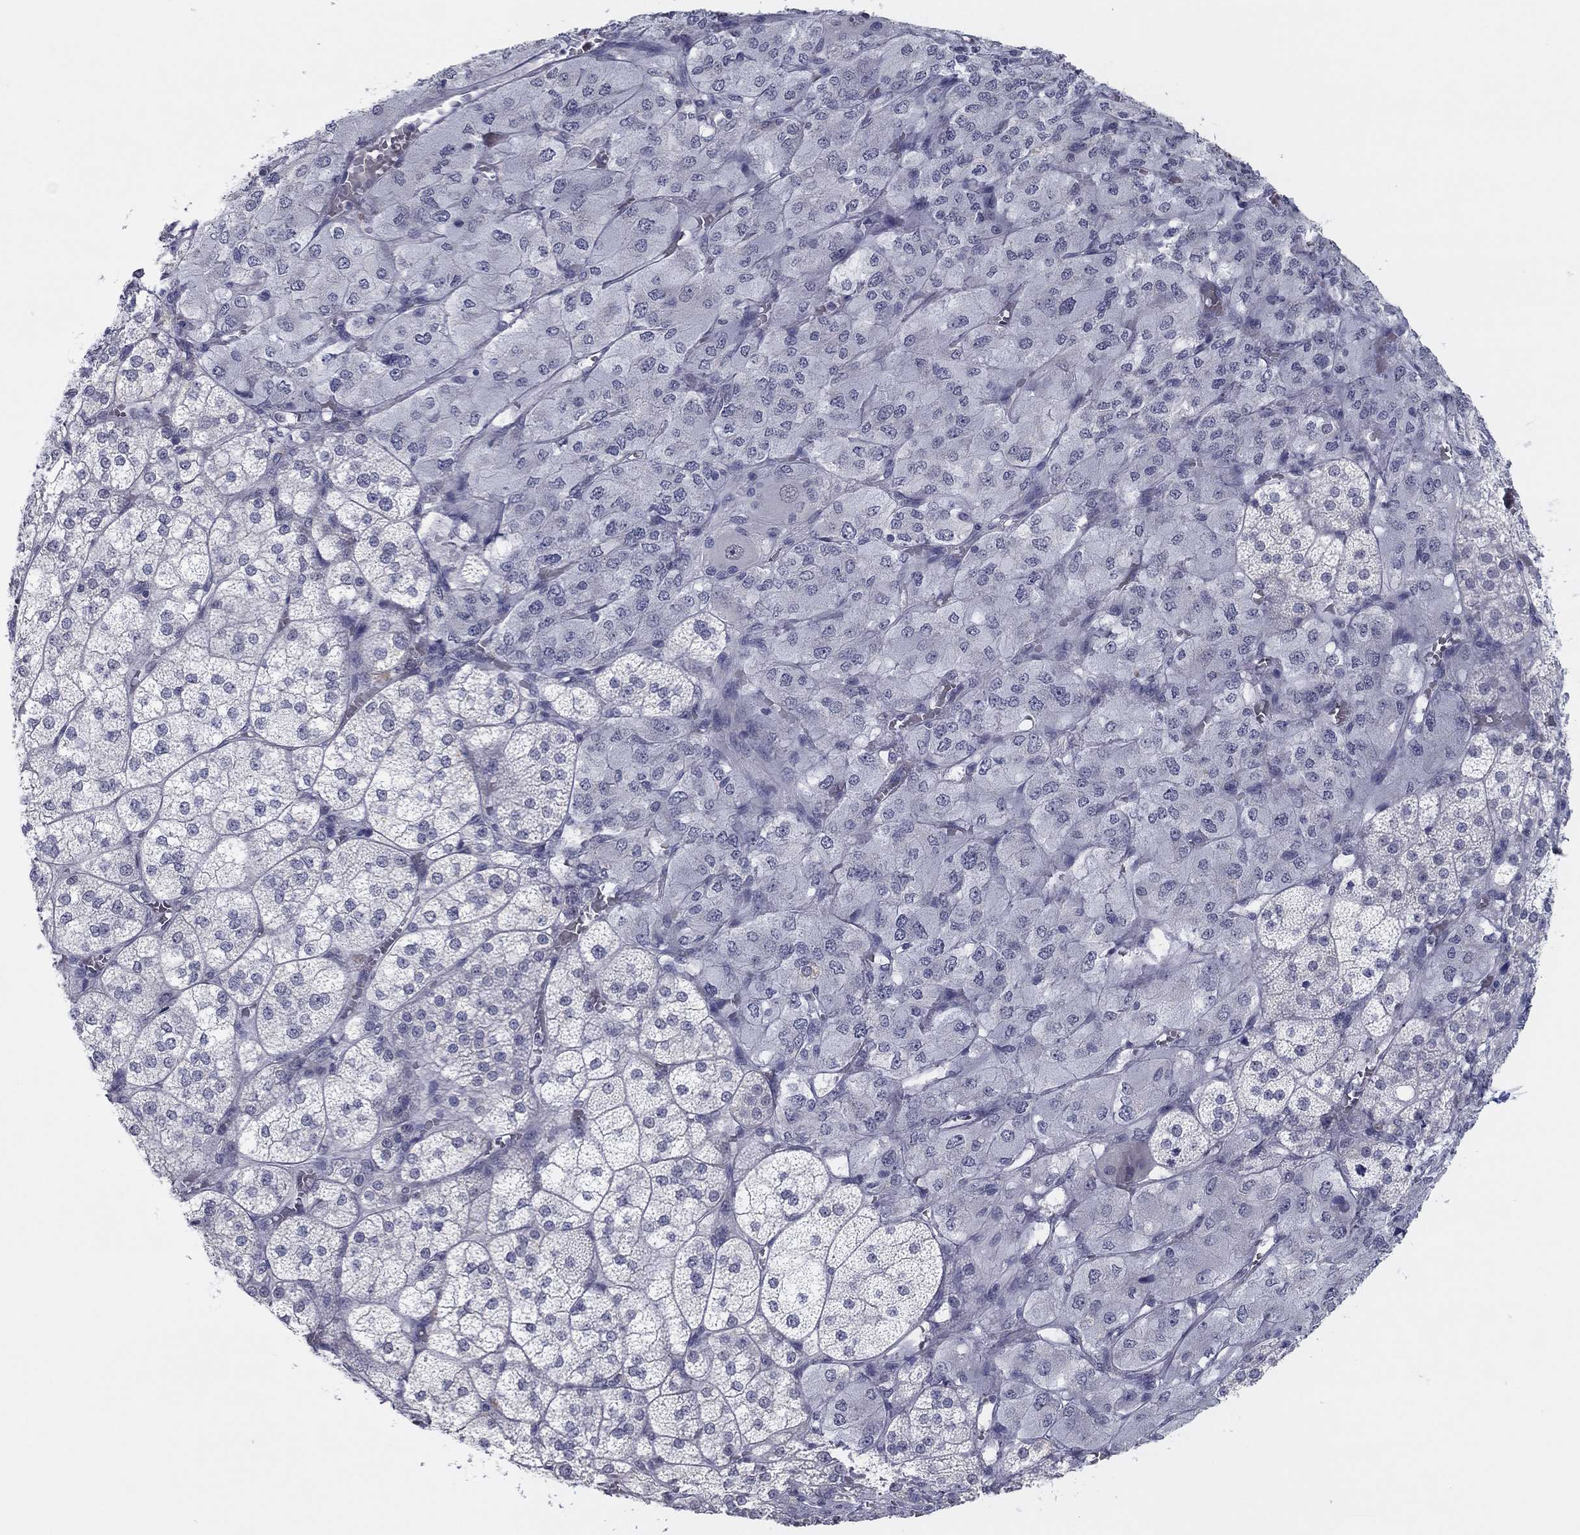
{"staining": {"intensity": "weak", "quantity": "<25%", "location": "cytoplasmic/membranous"}, "tissue": "adrenal gland", "cell_type": "Glandular cells", "image_type": "normal", "snomed": [{"axis": "morphology", "description": "Normal tissue, NOS"}, {"axis": "topography", "description": "Adrenal gland"}], "caption": "Immunohistochemical staining of unremarkable adrenal gland exhibits no significant positivity in glandular cells.", "gene": "SLC22A2", "patient": {"sex": "female", "age": 60}}